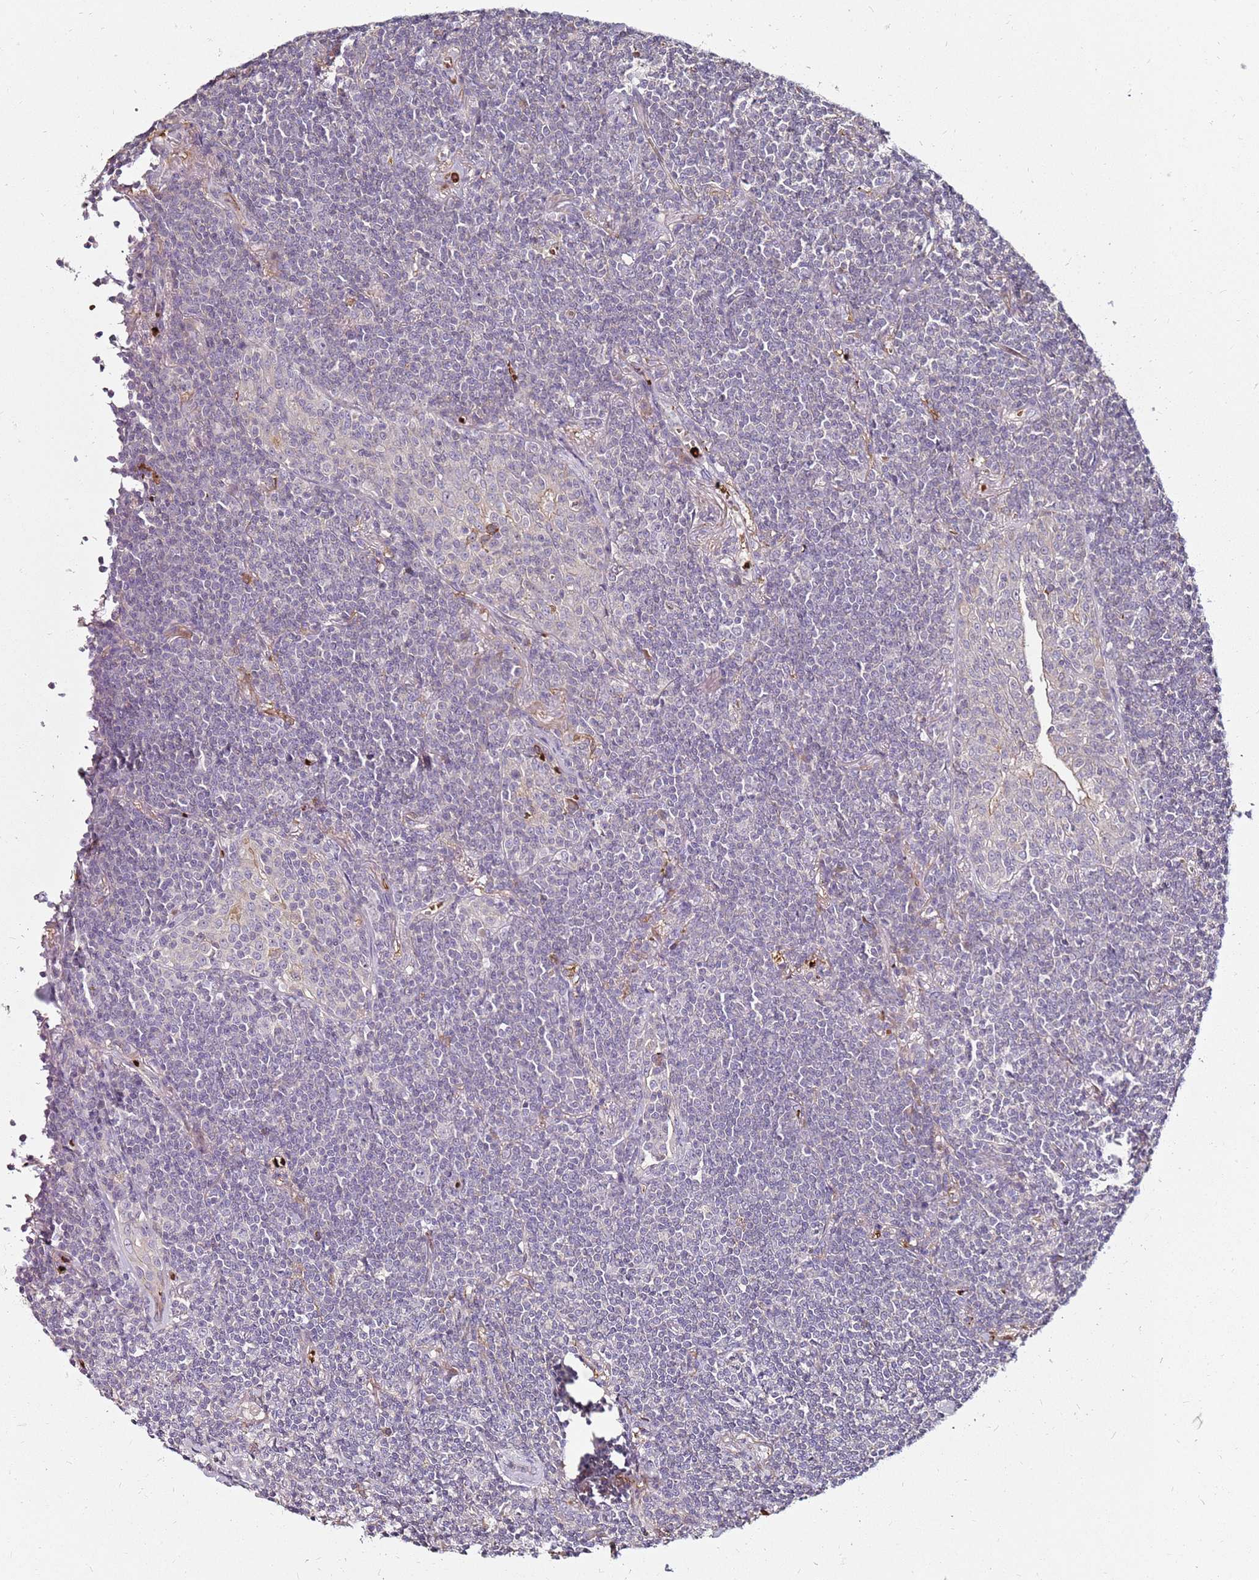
{"staining": {"intensity": "negative", "quantity": "none", "location": "none"}, "tissue": "lymphoma", "cell_type": "Tumor cells", "image_type": "cancer", "snomed": [{"axis": "morphology", "description": "Malignant lymphoma, non-Hodgkin's type, Low grade"}, {"axis": "topography", "description": "Lung"}], "caption": "High power microscopy photomicrograph of an immunohistochemistry (IHC) micrograph of malignant lymphoma, non-Hodgkin's type (low-grade), revealing no significant positivity in tumor cells. (Immunohistochemistry, brightfield microscopy, high magnification).", "gene": "RNF11", "patient": {"sex": "female", "age": 71}}